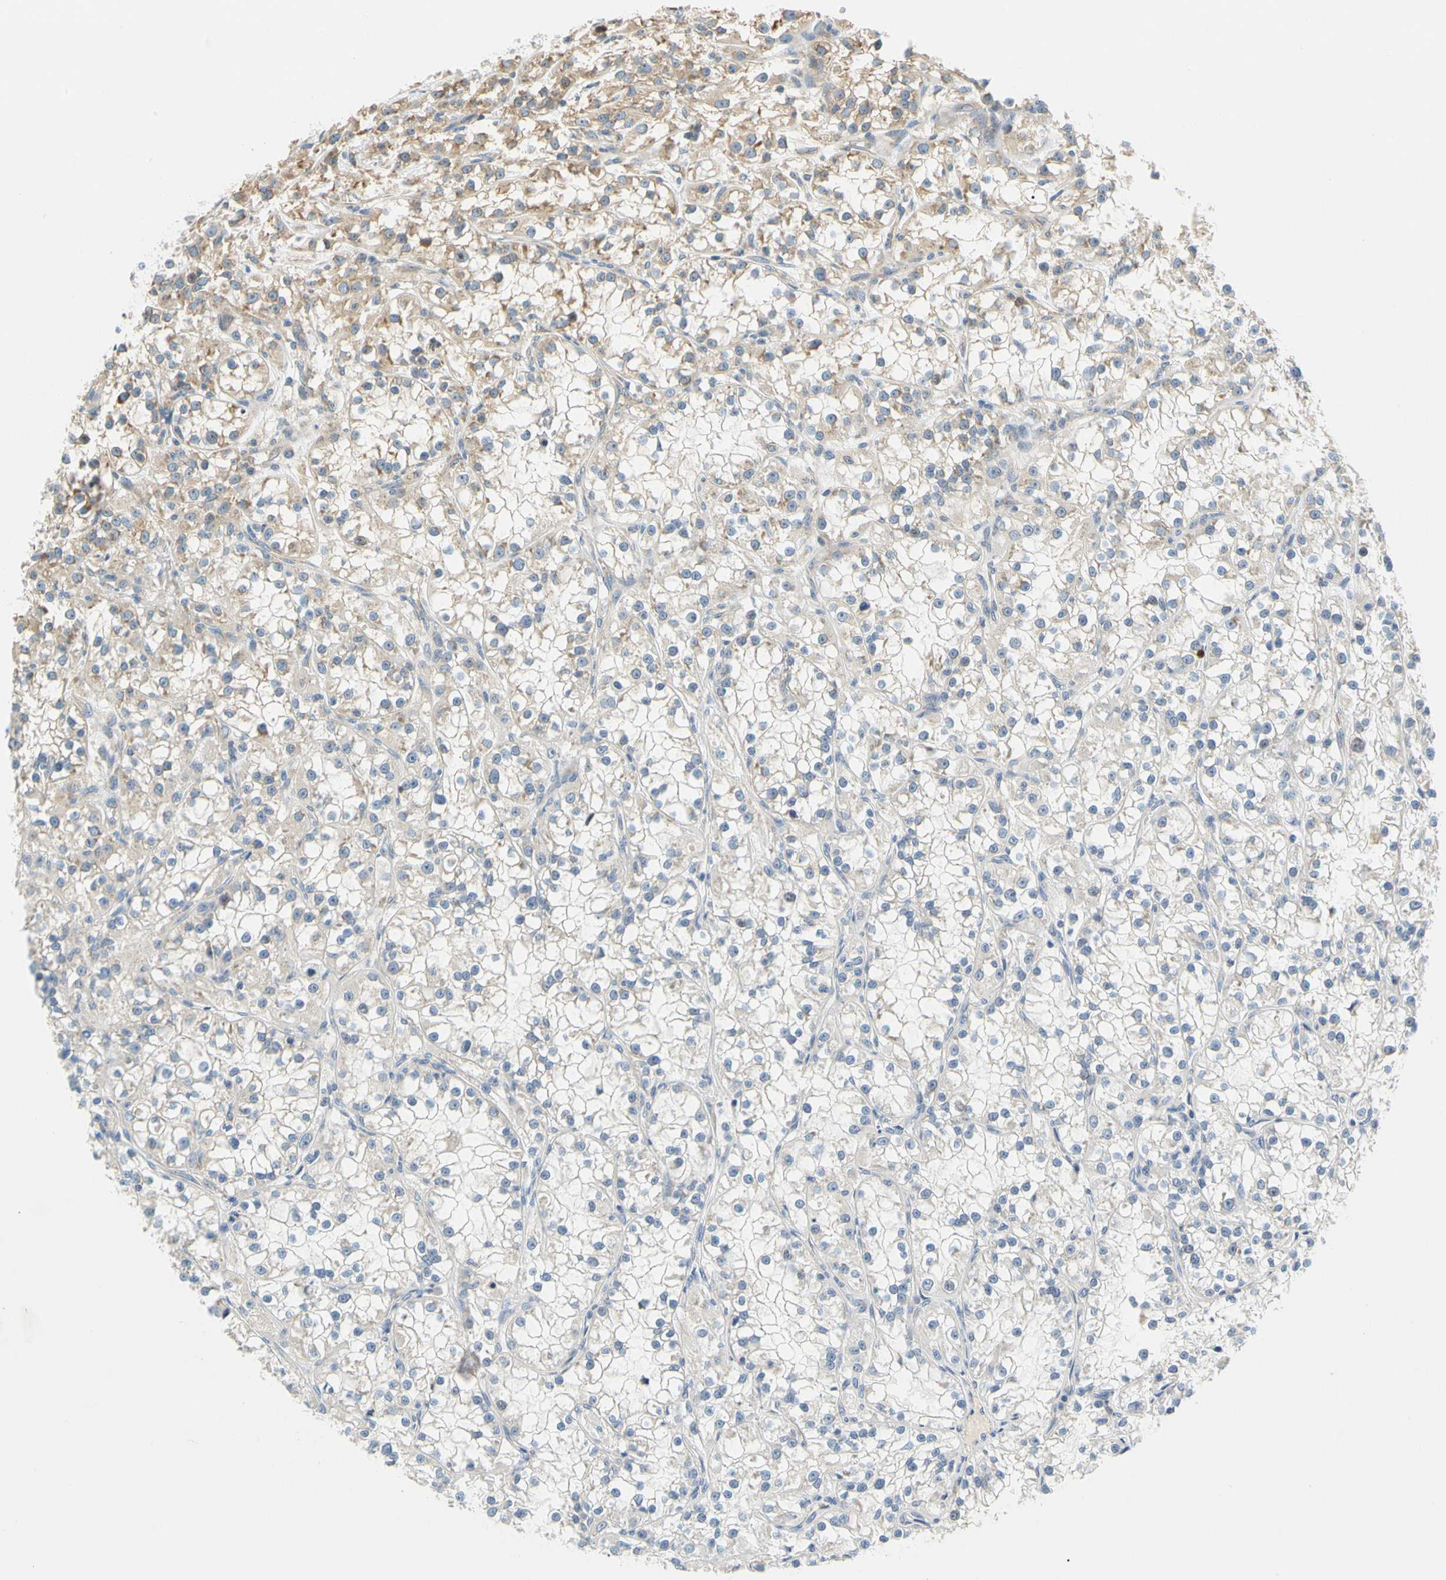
{"staining": {"intensity": "weak", "quantity": "<25%", "location": "cytoplasmic/membranous"}, "tissue": "renal cancer", "cell_type": "Tumor cells", "image_type": "cancer", "snomed": [{"axis": "morphology", "description": "Adenocarcinoma, NOS"}, {"axis": "topography", "description": "Kidney"}], "caption": "Immunohistochemistry (IHC) image of renal cancer (adenocarcinoma) stained for a protein (brown), which reveals no positivity in tumor cells. (DAB IHC visualized using brightfield microscopy, high magnification).", "gene": "LRRC47", "patient": {"sex": "female", "age": 52}}